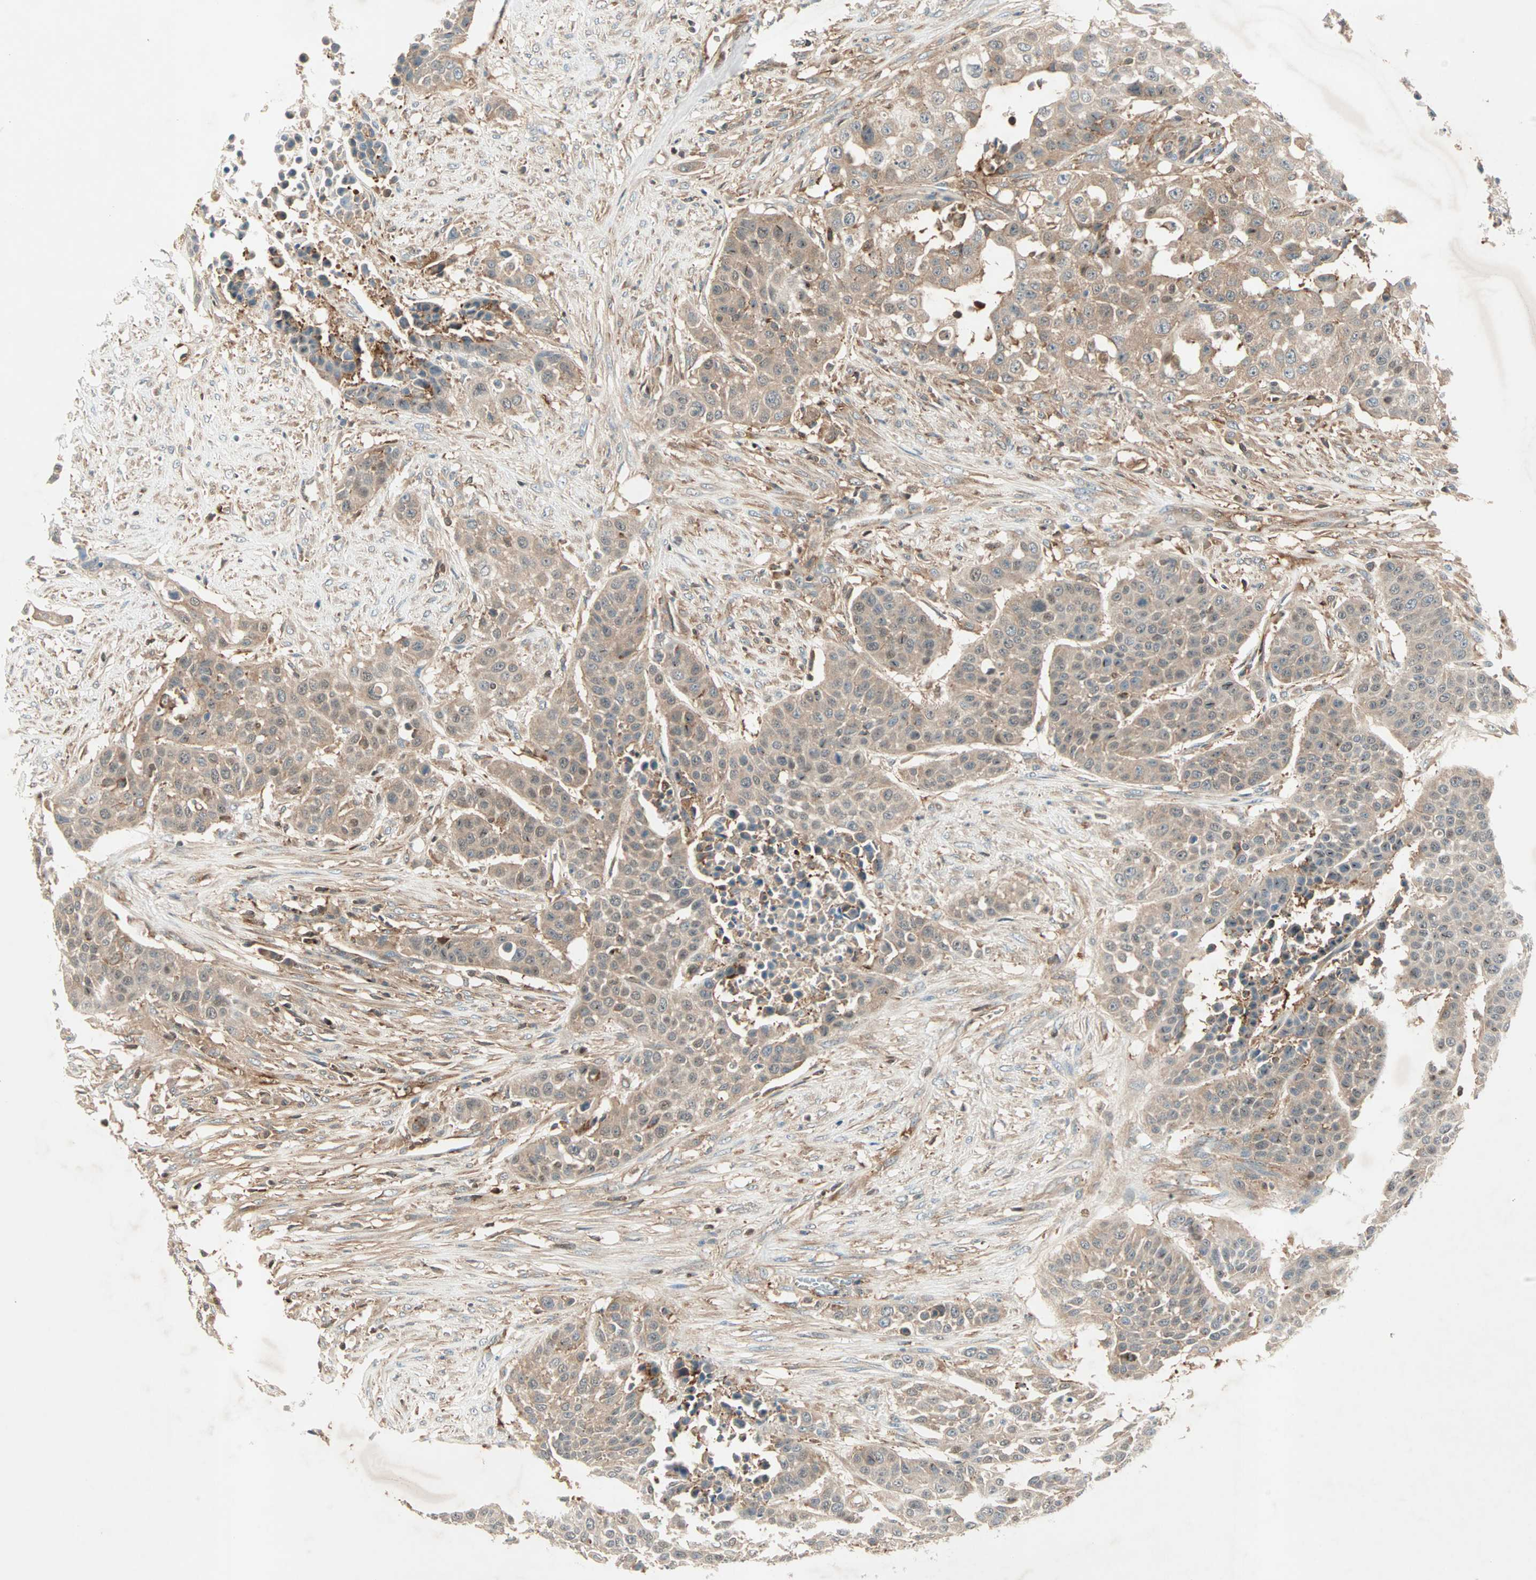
{"staining": {"intensity": "weak", "quantity": ">75%", "location": "cytoplasmic/membranous"}, "tissue": "urothelial cancer", "cell_type": "Tumor cells", "image_type": "cancer", "snomed": [{"axis": "morphology", "description": "Urothelial carcinoma, High grade"}, {"axis": "topography", "description": "Urinary bladder"}], "caption": "High-magnification brightfield microscopy of urothelial carcinoma (high-grade) stained with DAB (brown) and counterstained with hematoxylin (blue). tumor cells exhibit weak cytoplasmic/membranous staining is seen in approximately>75% of cells.", "gene": "TEC", "patient": {"sex": "male", "age": 74}}